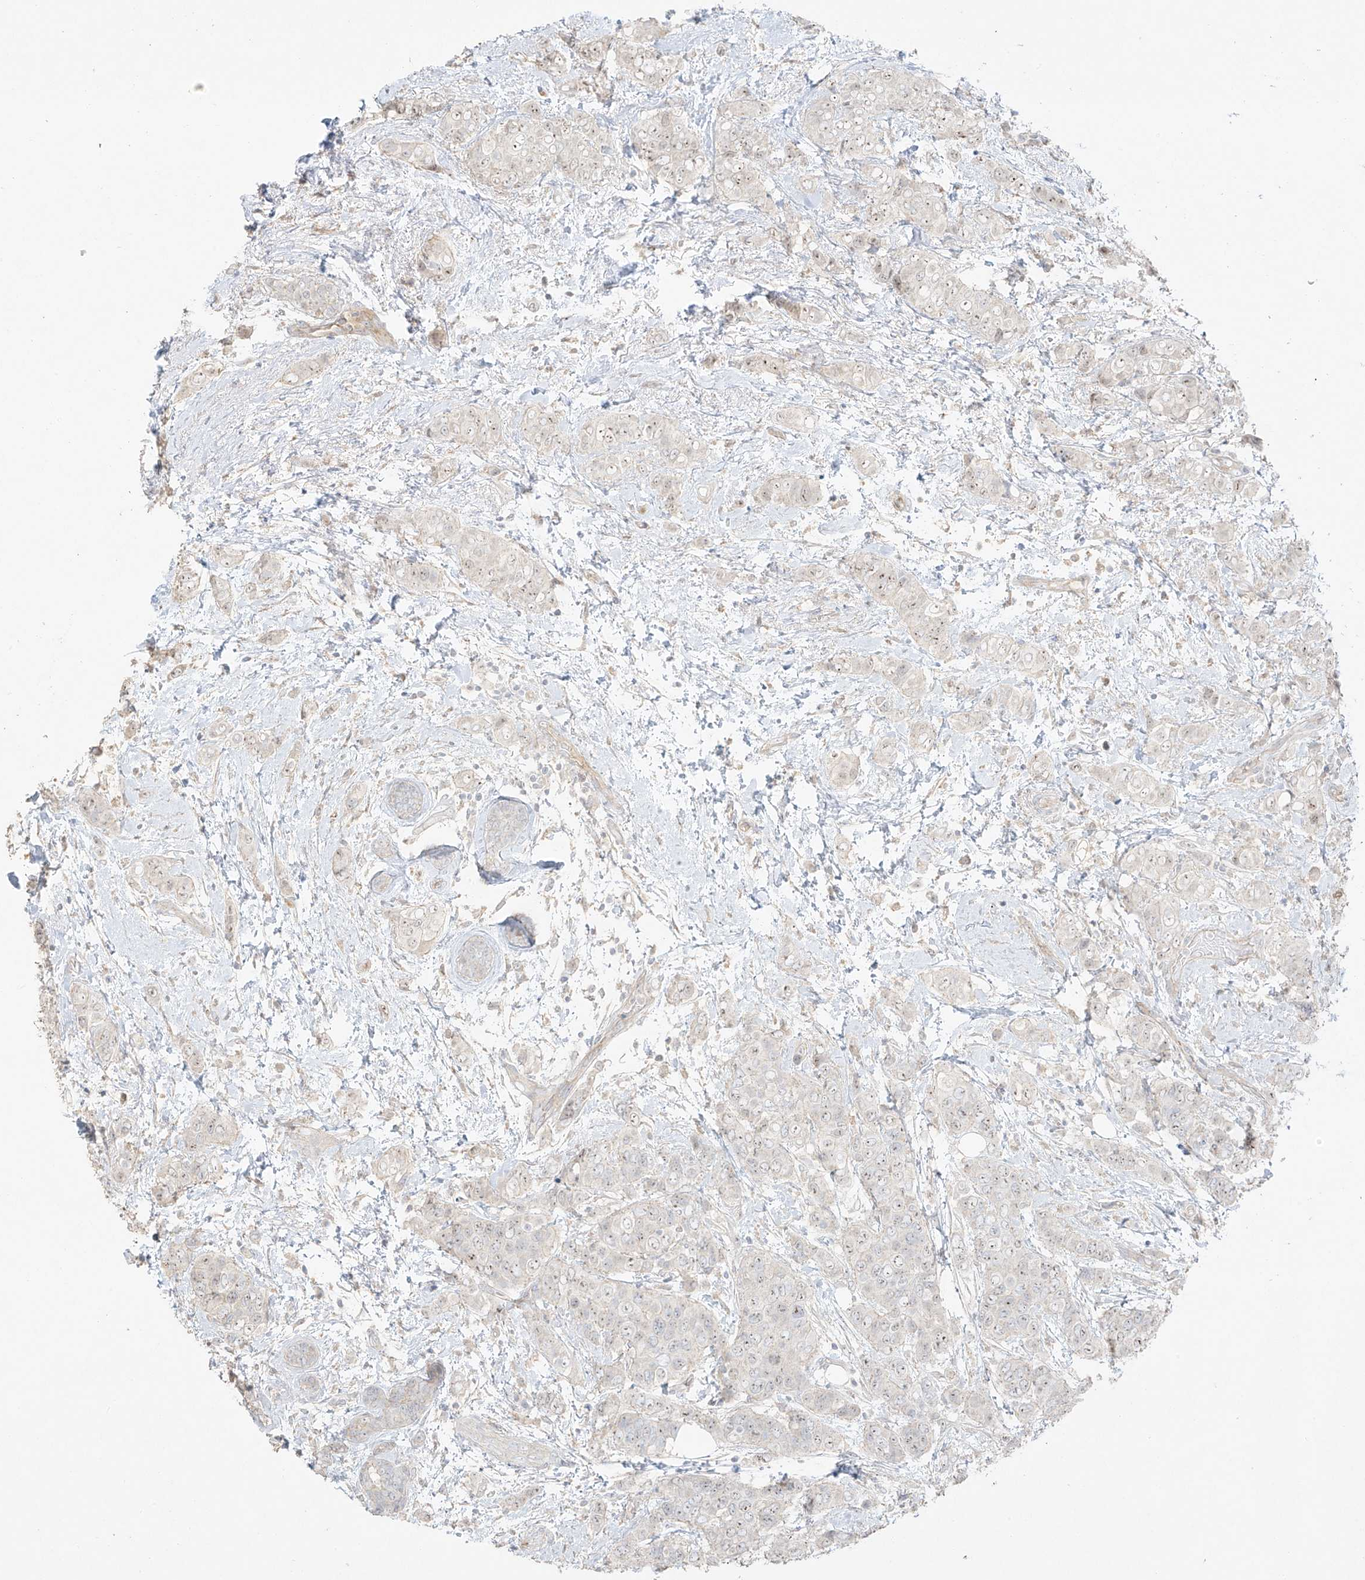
{"staining": {"intensity": "weak", "quantity": ">75%", "location": "nuclear"}, "tissue": "breast cancer", "cell_type": "Tumor cells", "image_type": "cancer", "snomed": [{"axis": "morphology", "description": "Lobular carcinoma"}, {"axis": "topography", "description": "Breast"}], "caption": "IHC (DAB (3,3'-diaminobenzidine)) staining of human lobular carcinoma (breast) reveals weak nuclear protein expression in about >75% of tumor cells.", "gene": "ZBTB41", "patient": {"sex": "female", "age": 51}}